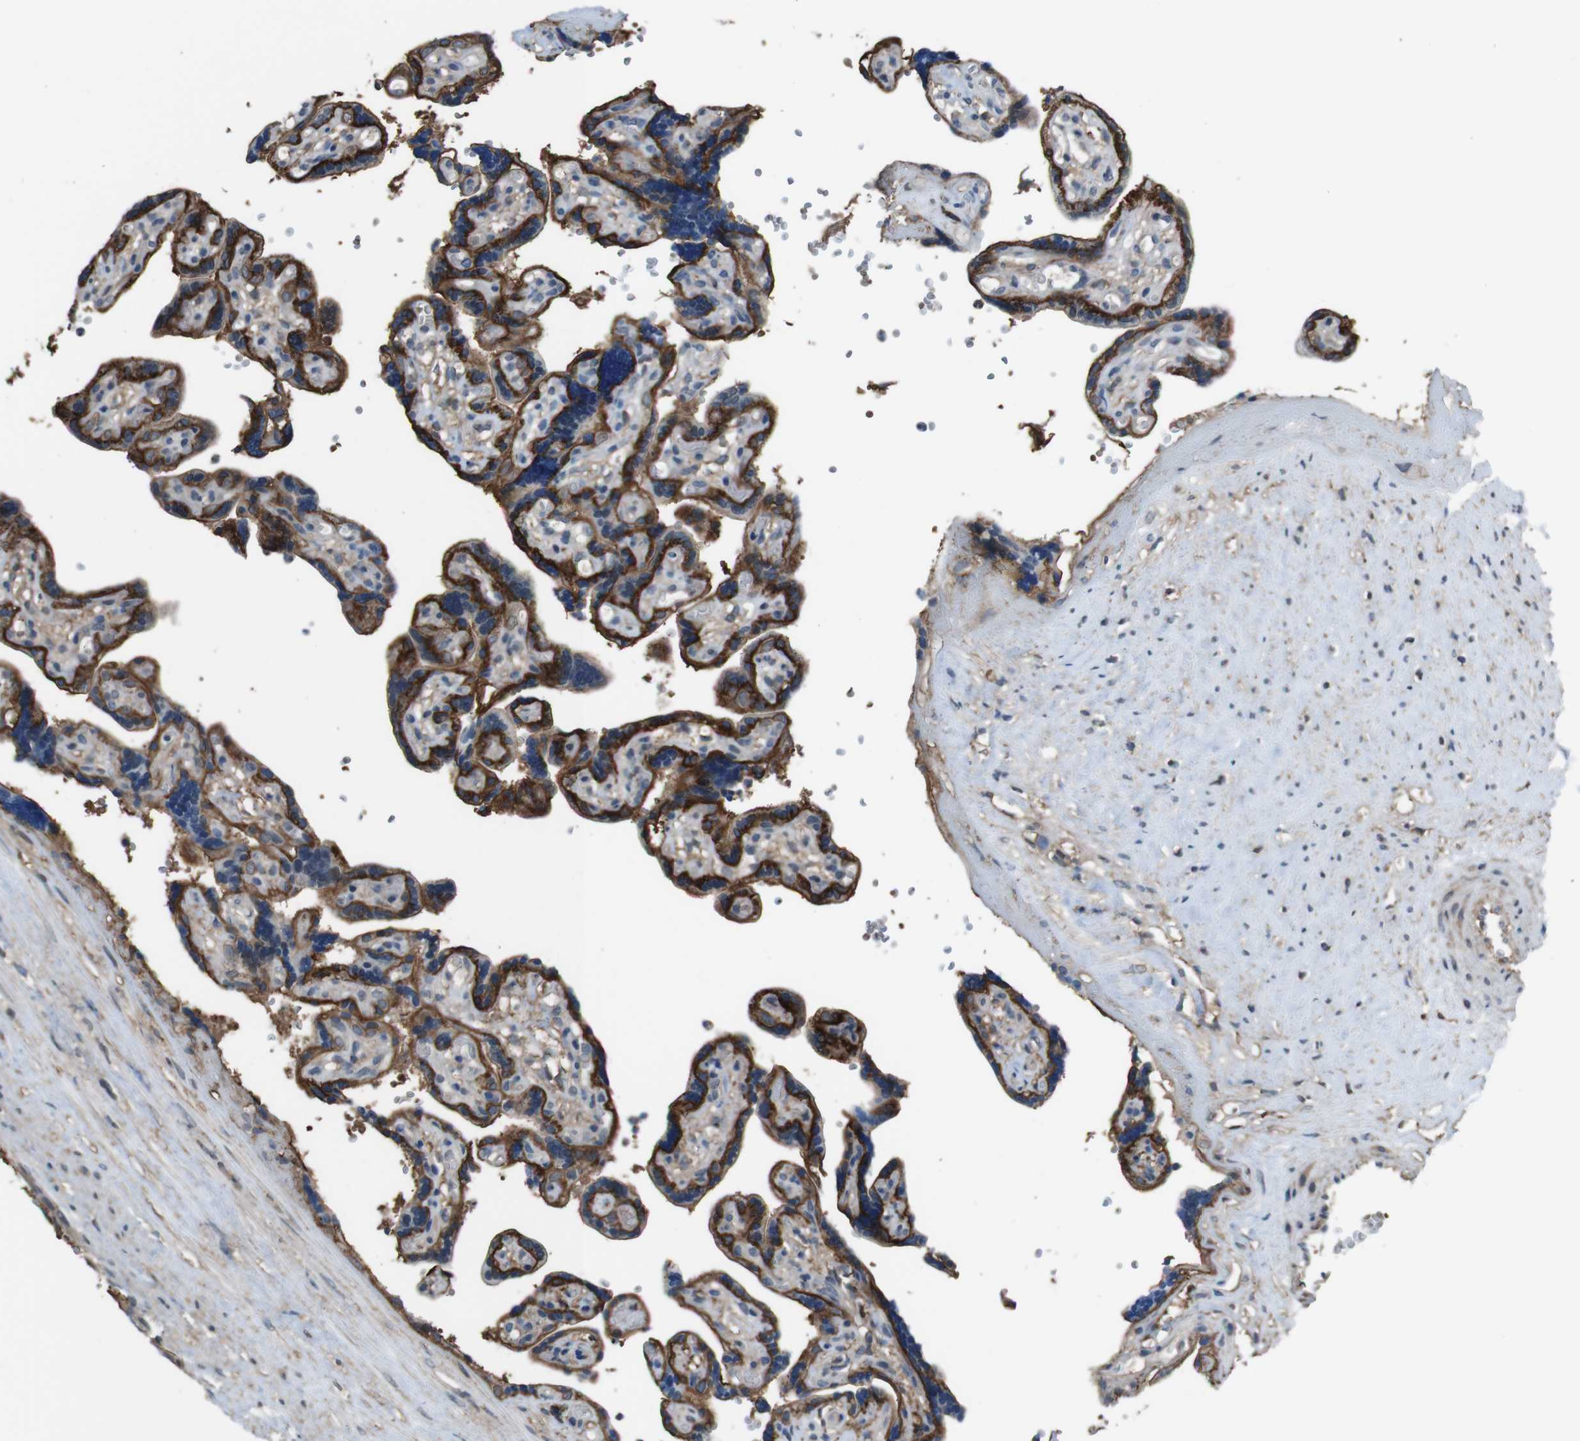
{"staining": {"intensity": "weak", "quantity": "25%-75%", "location": "cytoplasmic/membranous"}, "tissue": "placenta", "cell_type": "Decidual cells", "image_type": "normal", "snomed": [{"axis": "morphology", "description": "Normal tissue, NOS"}, {"axis": "topography", "description": "Placenta"}], "caption": "This is a photomicrograph of immunohistochemistry staining of unremarkable placenta, which shows weak staining in the cytoplasmic/membranous of decidual cells.", "gene": "ATP2B1", "patient": {"sex": "female", "age": 30}}